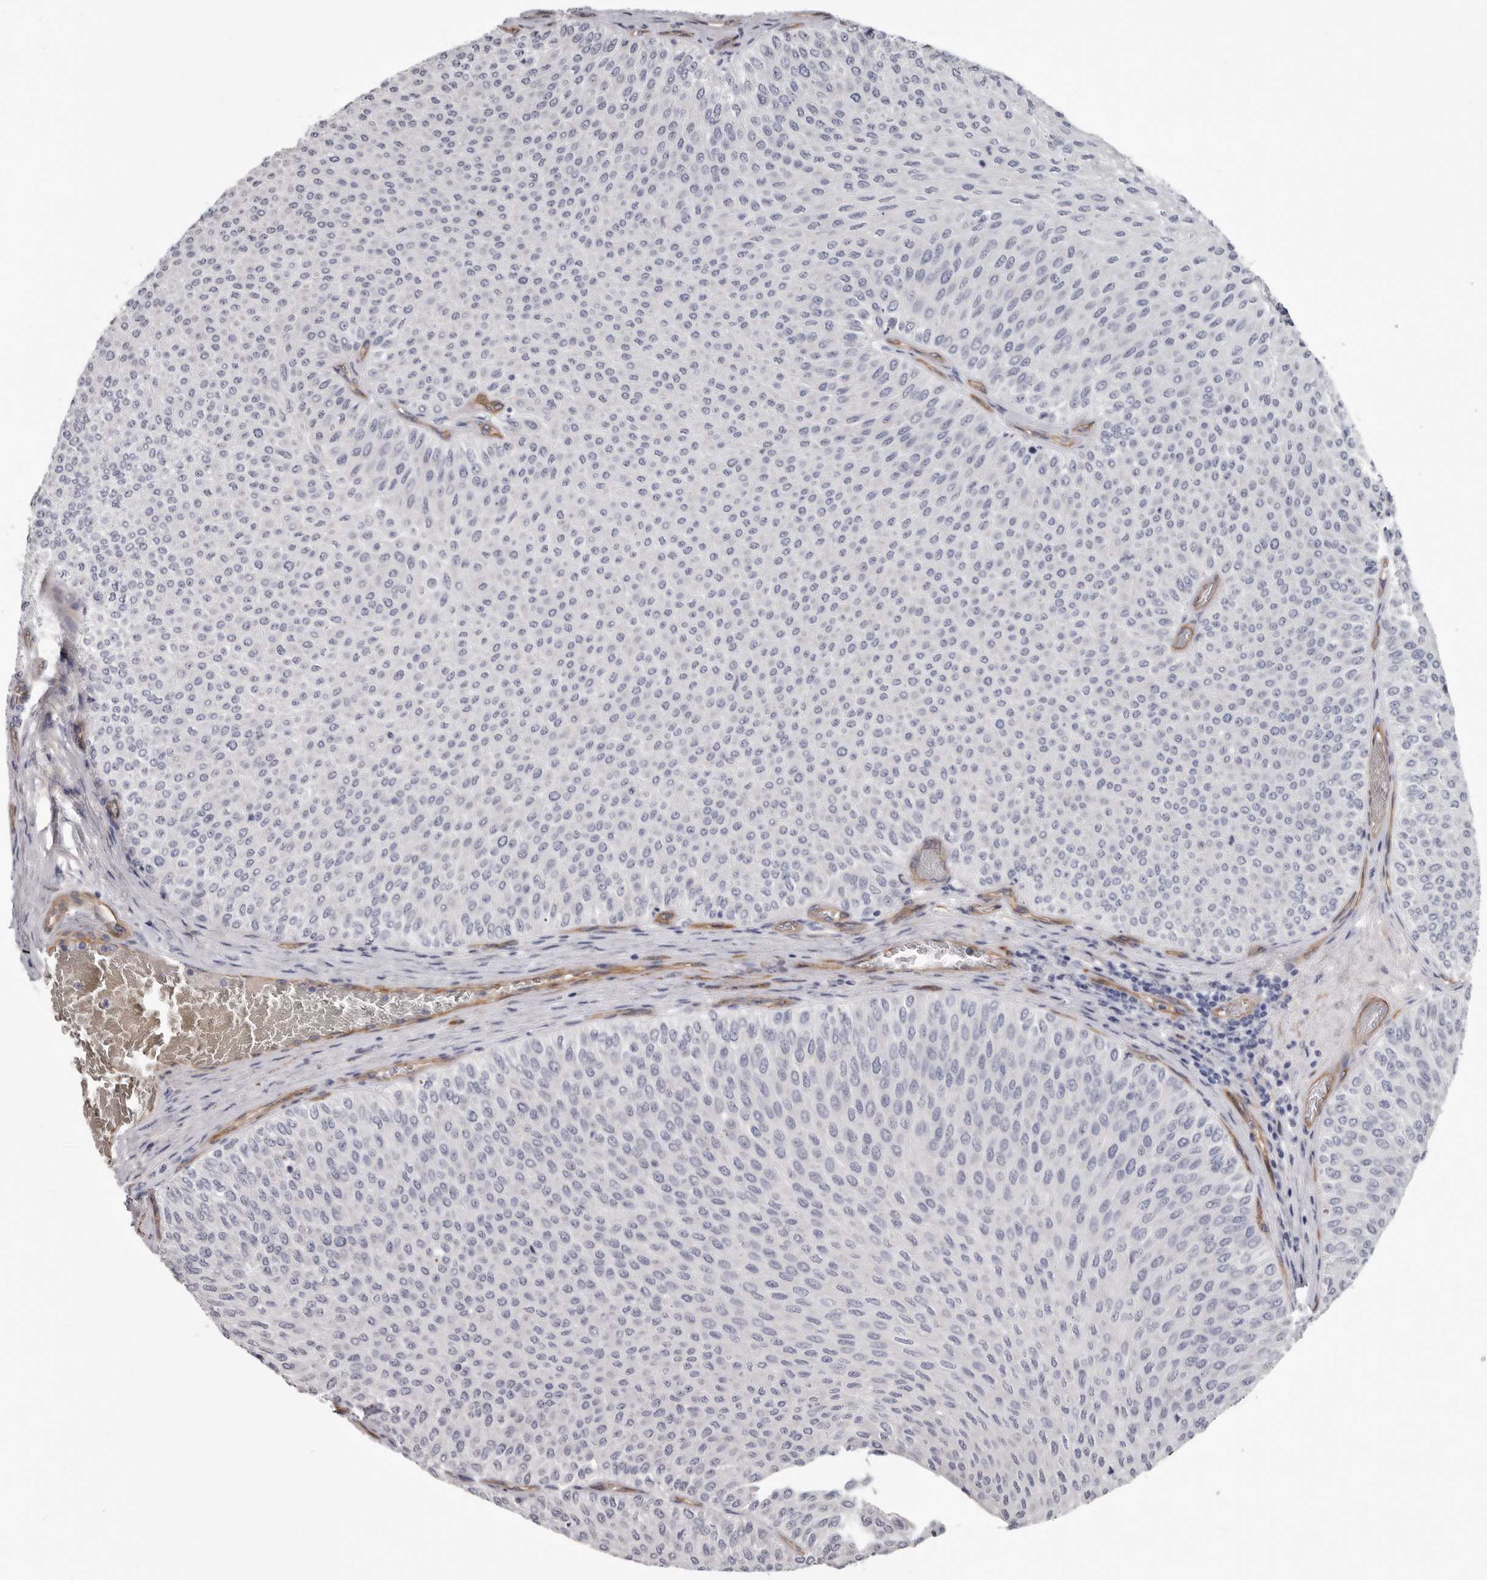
{"staining": {"intensity": "negative", "quantity": "none", "location": "none"}, "tissue": "urothelial cancer", "cell_type": "Tumor cells", "image_type": "cancer", "snomed": [{"axis": "morphology", "description": "Urothelial carcinoma, Low grade"}, {"axis": "topography", "description": "Urinary bladder"}], "caption": "Tumor cells show no significant protein expression in urothelial carcinoma (low-grade).", "gene": "ADGRL4", "patient": {"sex": "male", "age": 78}}